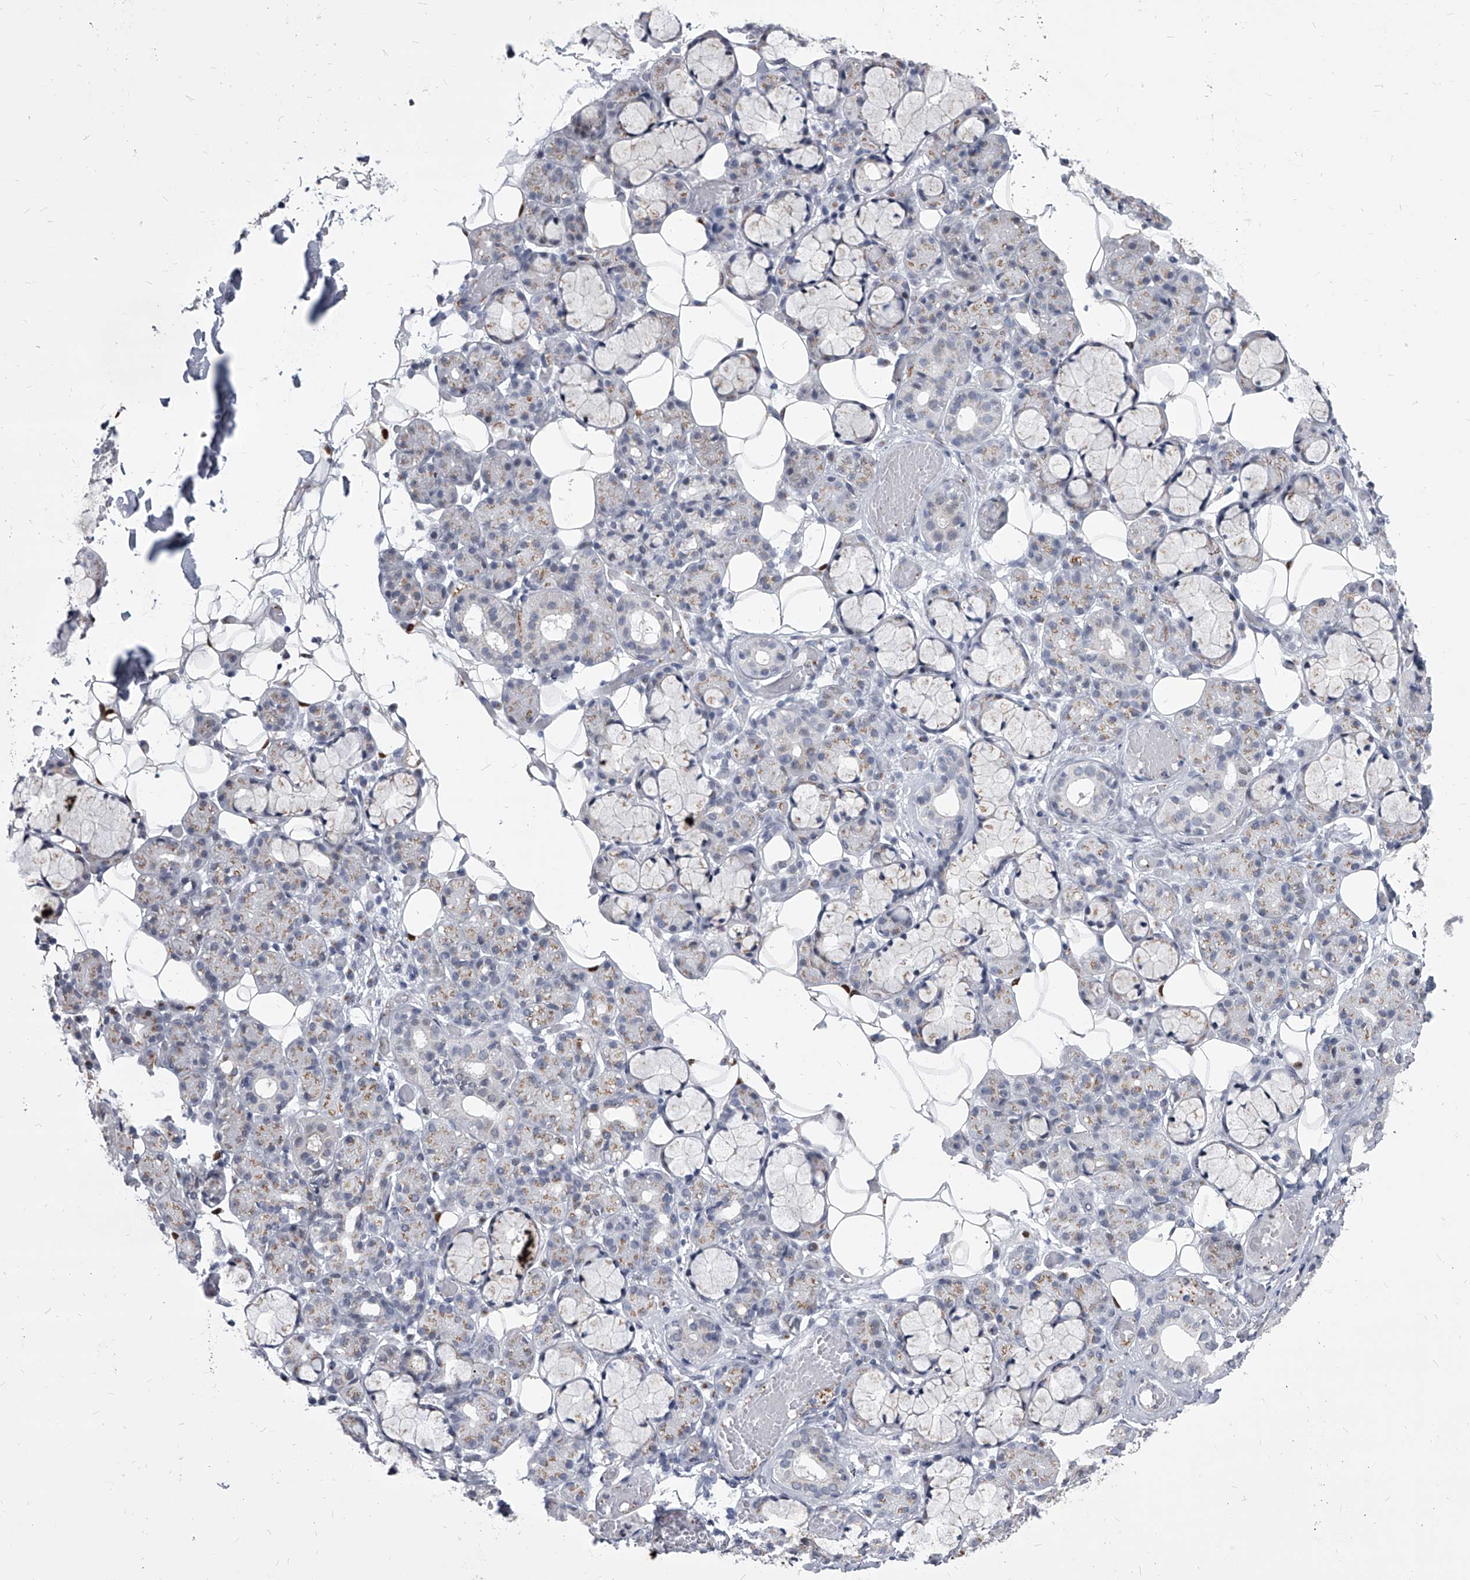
{"staining": {"intensity": "moderate", "quantity": "25%-75%", "location": "cytoplasmic/membranous"}, "tissue": "salivary gland", "cell_type": "Glandular cells", "image_type": "normal", "snomed": [{"axis": "morphology", "description": "Normal tissue, NOS"}, {"axis": "topography", "description": "Salivary gland"}], "caption": "This histopathology image reveals immunohistochemistry staining of benign human salivary gland, with medium moderate cytoplasmic/membranous expression in about 25%-75% of glandular cells.", "gene": "EVA1C", "patient": {"sex": "male", "age": 63}}